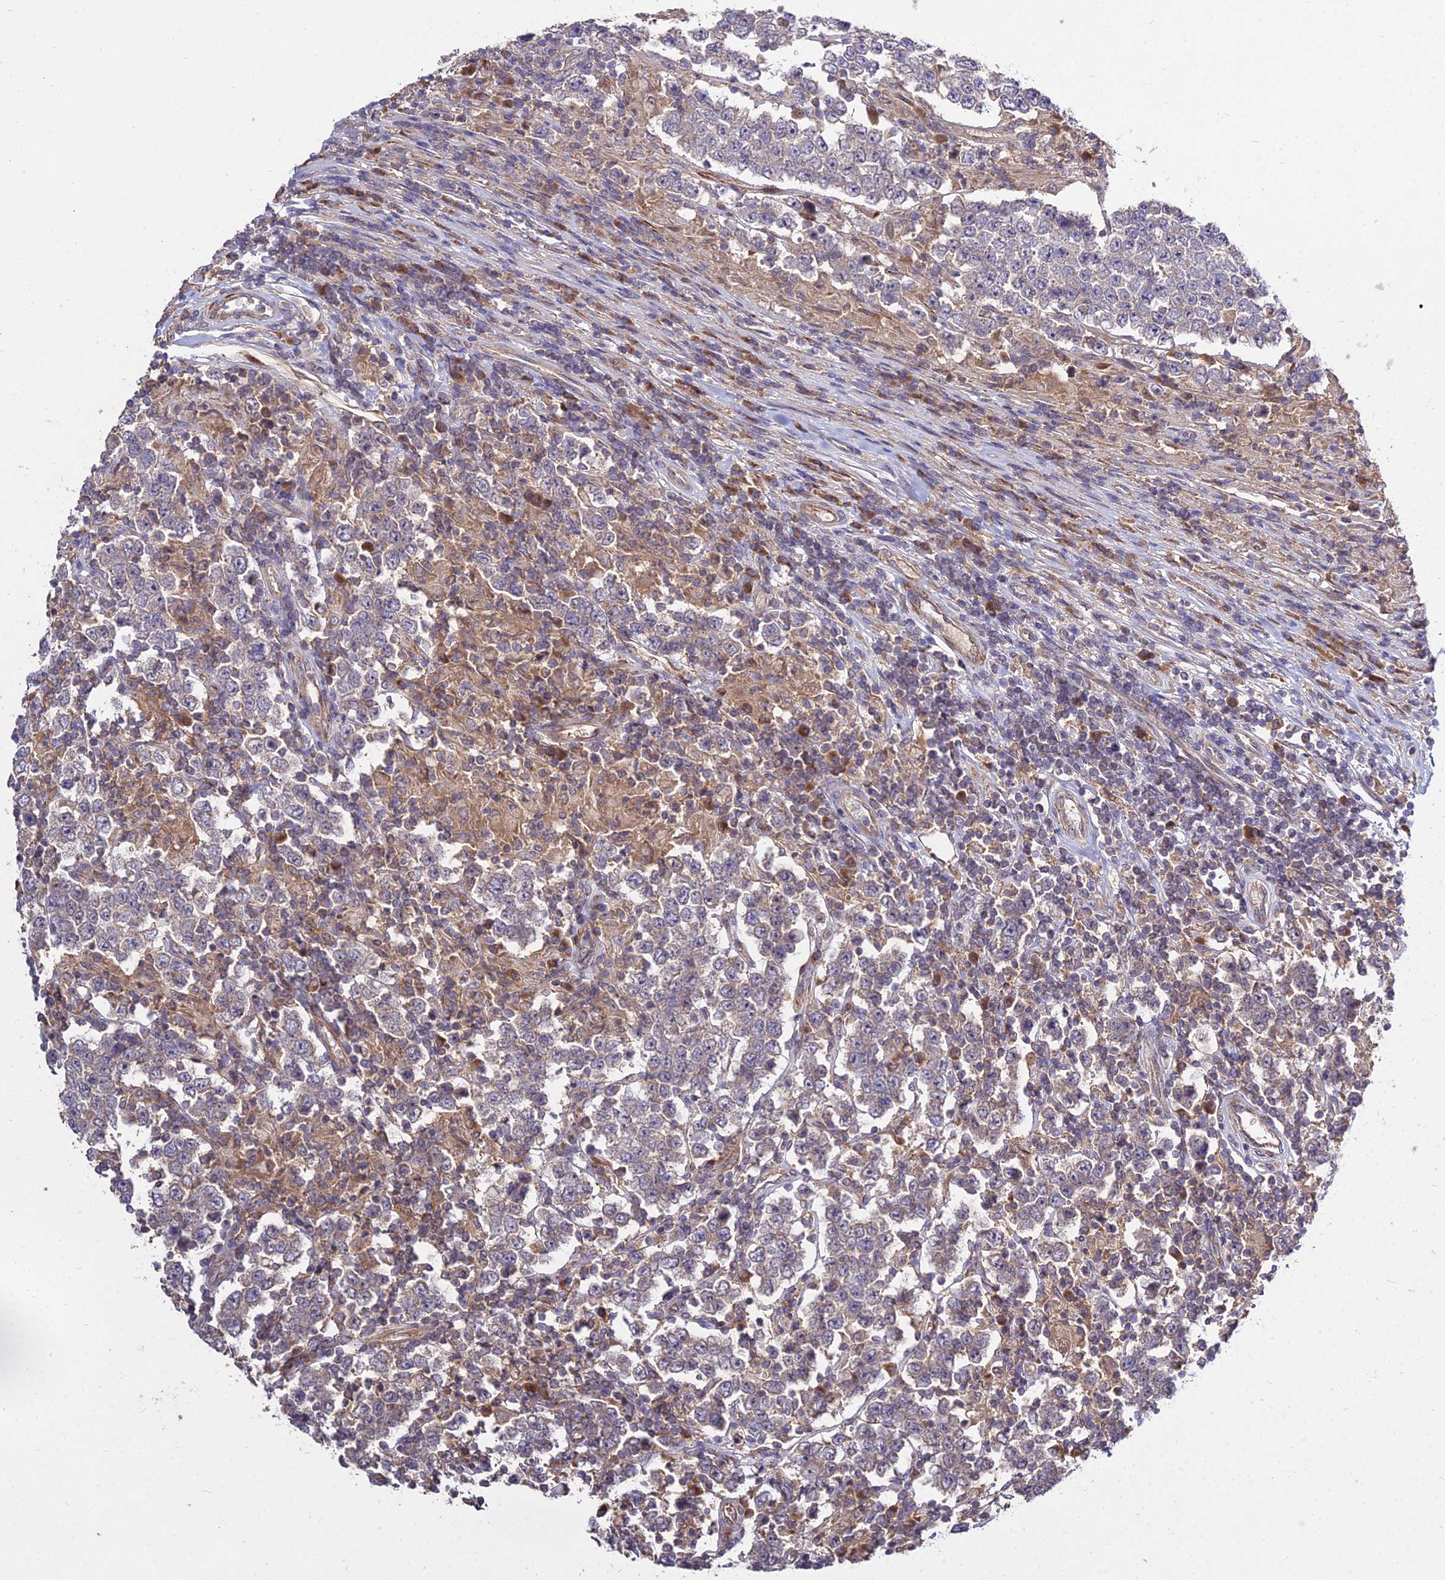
{"staining": {"intensity": "negative", "quantity": "none", "location": "none"}, "tissue": "testis cancer", "cell_type": "Tumor cells", "image_type": "cancer", "snomed": [{"axis": "morphology", "description": "Normal tissue, NOS"}, {"axis": "morphology", "description": "Urothelial carcinoma, High grade"}, {"axis": "morphology", "description": "Seminoma, NOS"}, {"axis": "morphology", "description": "Carcinoma, Embryonal, NOS"}, {"axis": "topography", "description": "Urinary bladder"}, {"axis": "topography", "description": "Testis"}], "caption": "A histopathology image of testis cancer (embryonal carcinoma) stained for a protein demonstrates no brown staining in tumor cells.", "gene": "GRTP1", "patient": {"sex": "male", "age": 41}}